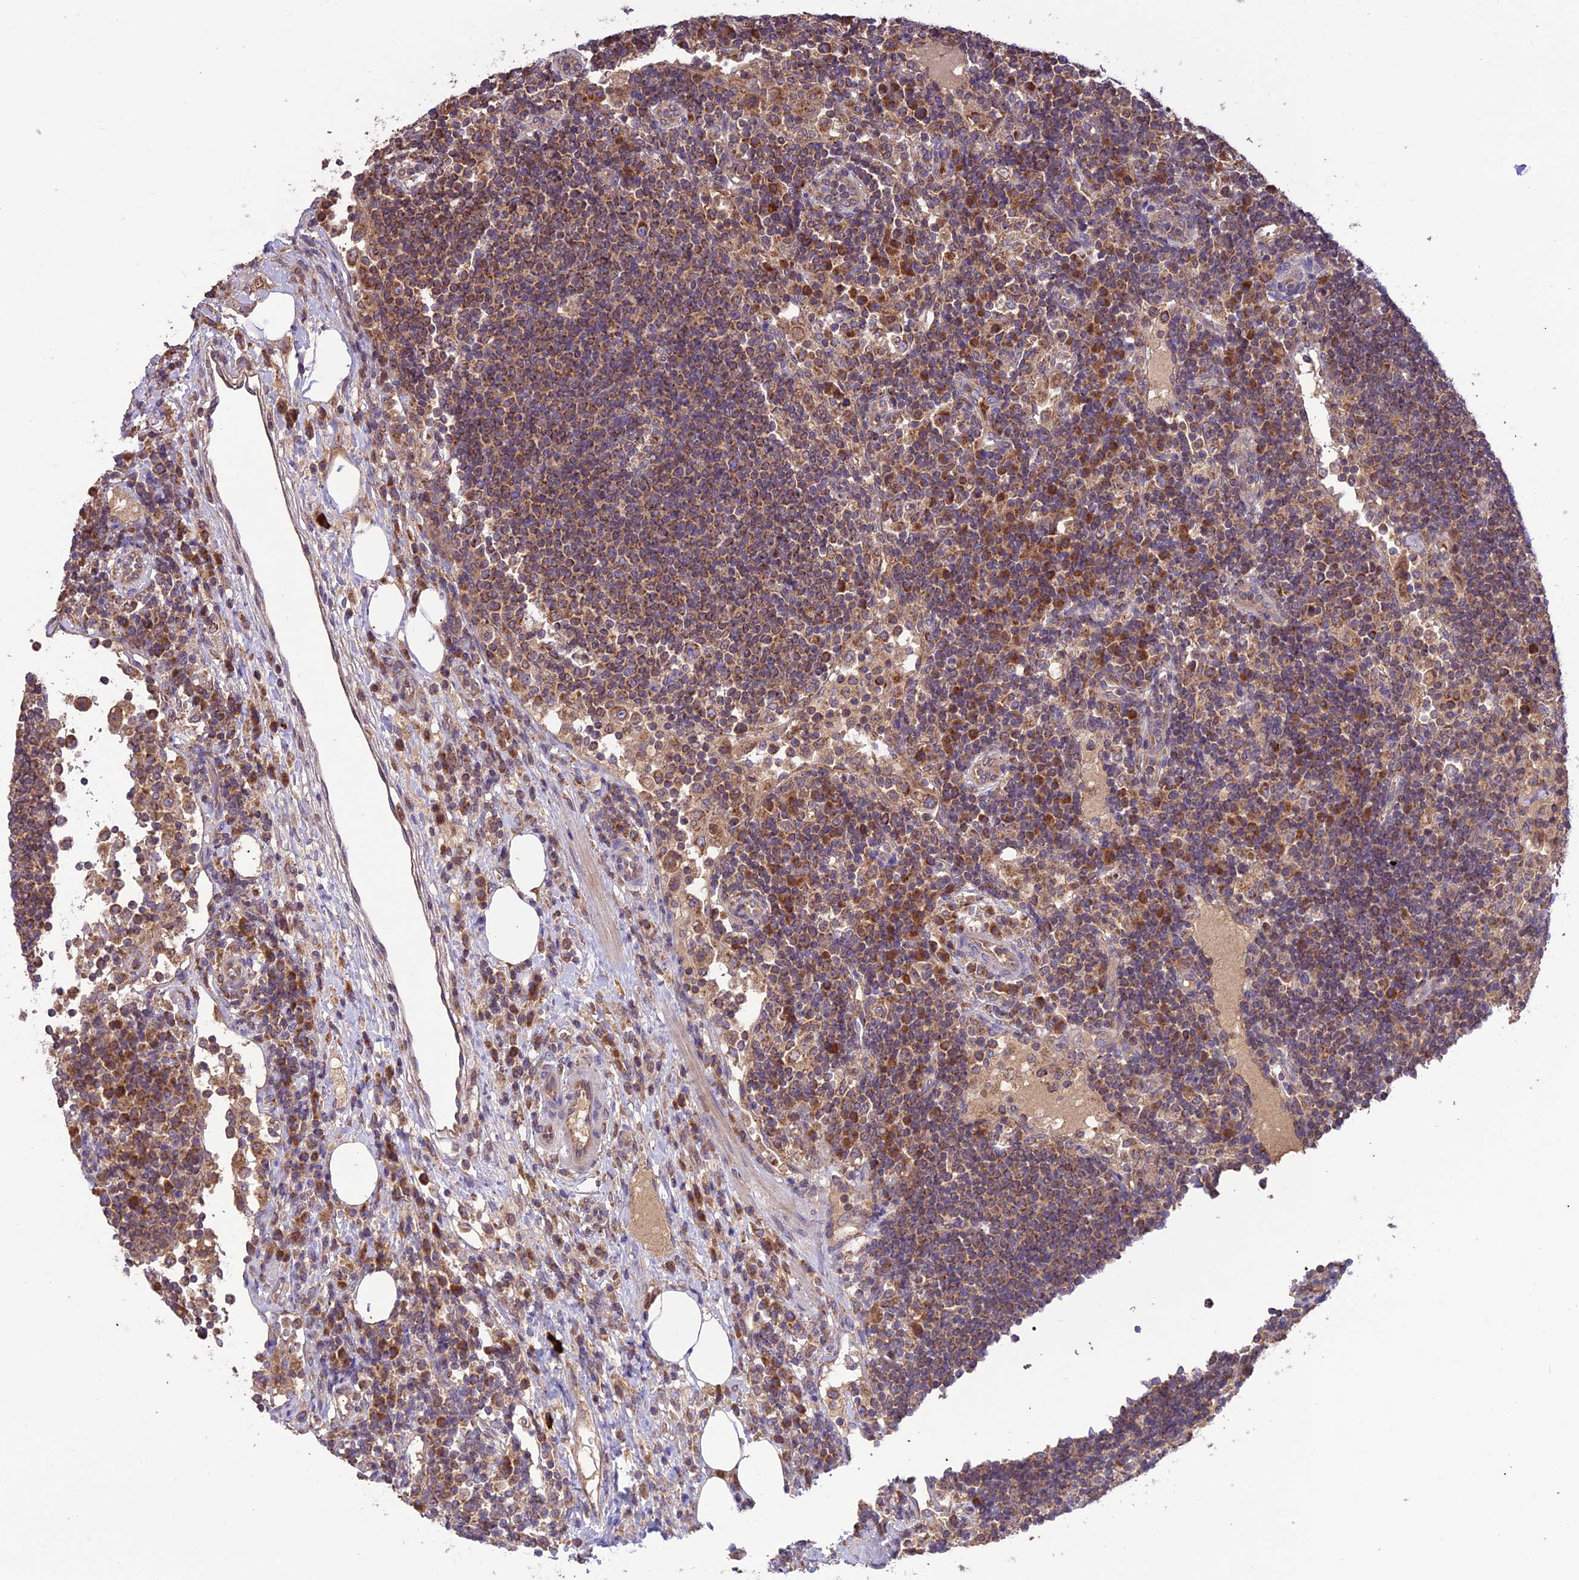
{"staining": {"intensity": "moderate", "quantity": "25%-75%", "location": "cytoplasmic/membranous"}, "tissue": "lymph node", "cell_type": "Germinal center cells", "image_type": "normal", "snomed": [{"axis": "morphology", "description": "Normal tissue, NOS"}, {"axis": "topography", "description": "Lymph node"}], "caption": "DAB immunohistochemical staining of unremarkable human lymph node displays moderate cytoplasmic/membranous protein staining in about 25%-75% of germinal center cells. The staining was performed using DAB (3,3'-diaminobenzidine), with brown indicating positive protein expression. Nuclei are stained blue with hematoxylin.", "gene": "NDUFAF1", "patient": {"sex": "female", "age": 53}}